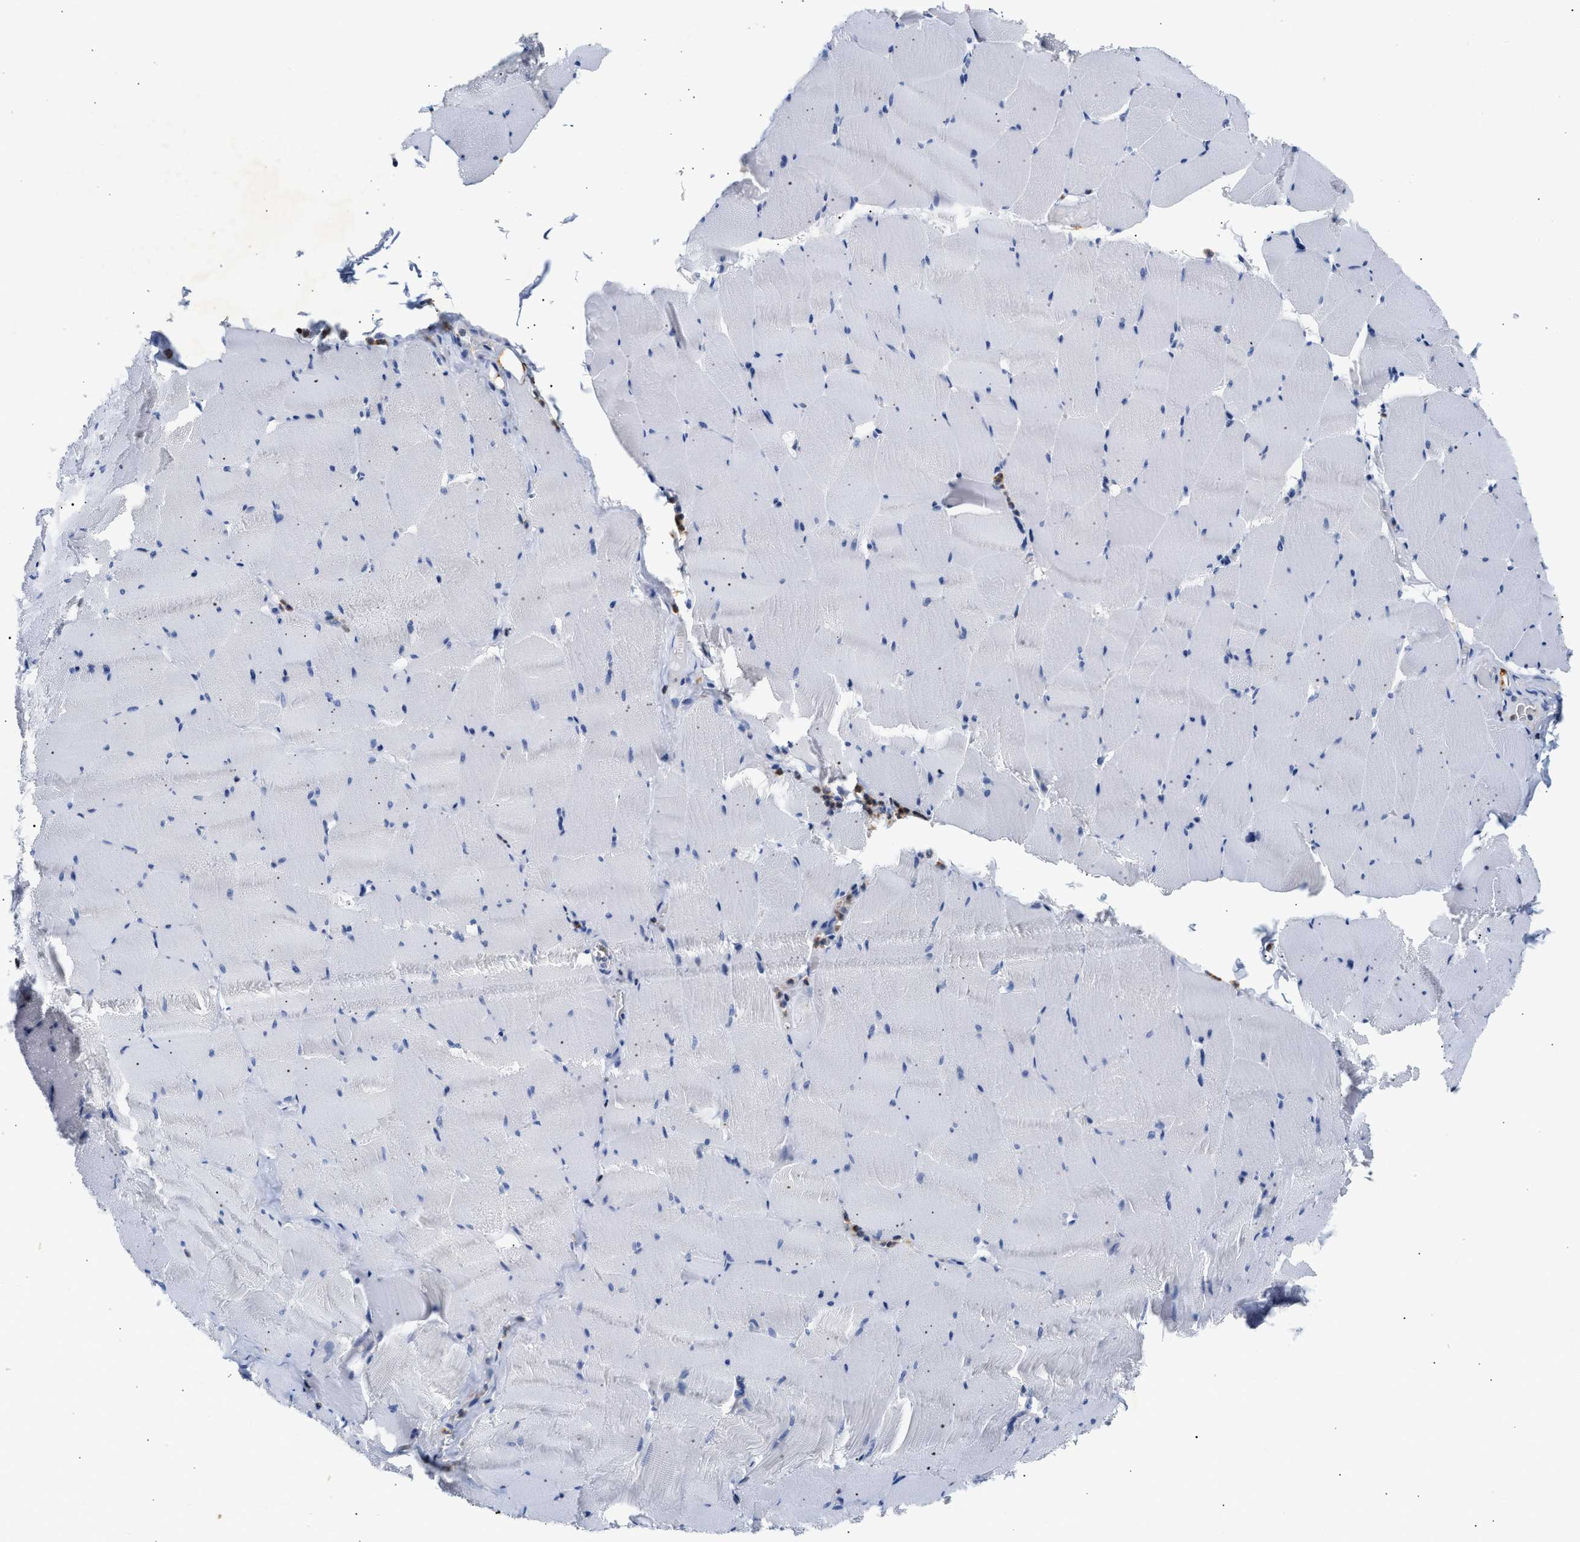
{"staining": {"intensity": "negative", "quantity": "none", "location": "none"}, "tissue": "skeletal muscle", "cell_type": "Myocytes", "image_type": "normal", "snomed": [{"axis": "morphology", "description": "Normal tissue, NOS"}, {"axis": "topography", "description": "Skeletal muscle"}], "caption": "DAB (3,3'-diaminobenzidine) immunohistochemical staining of unremarkable human skeletal muscle reveals no significant staining in myocytes.", "gene": "TRIM50", "patient": {"sex": "male", "age": 62}}